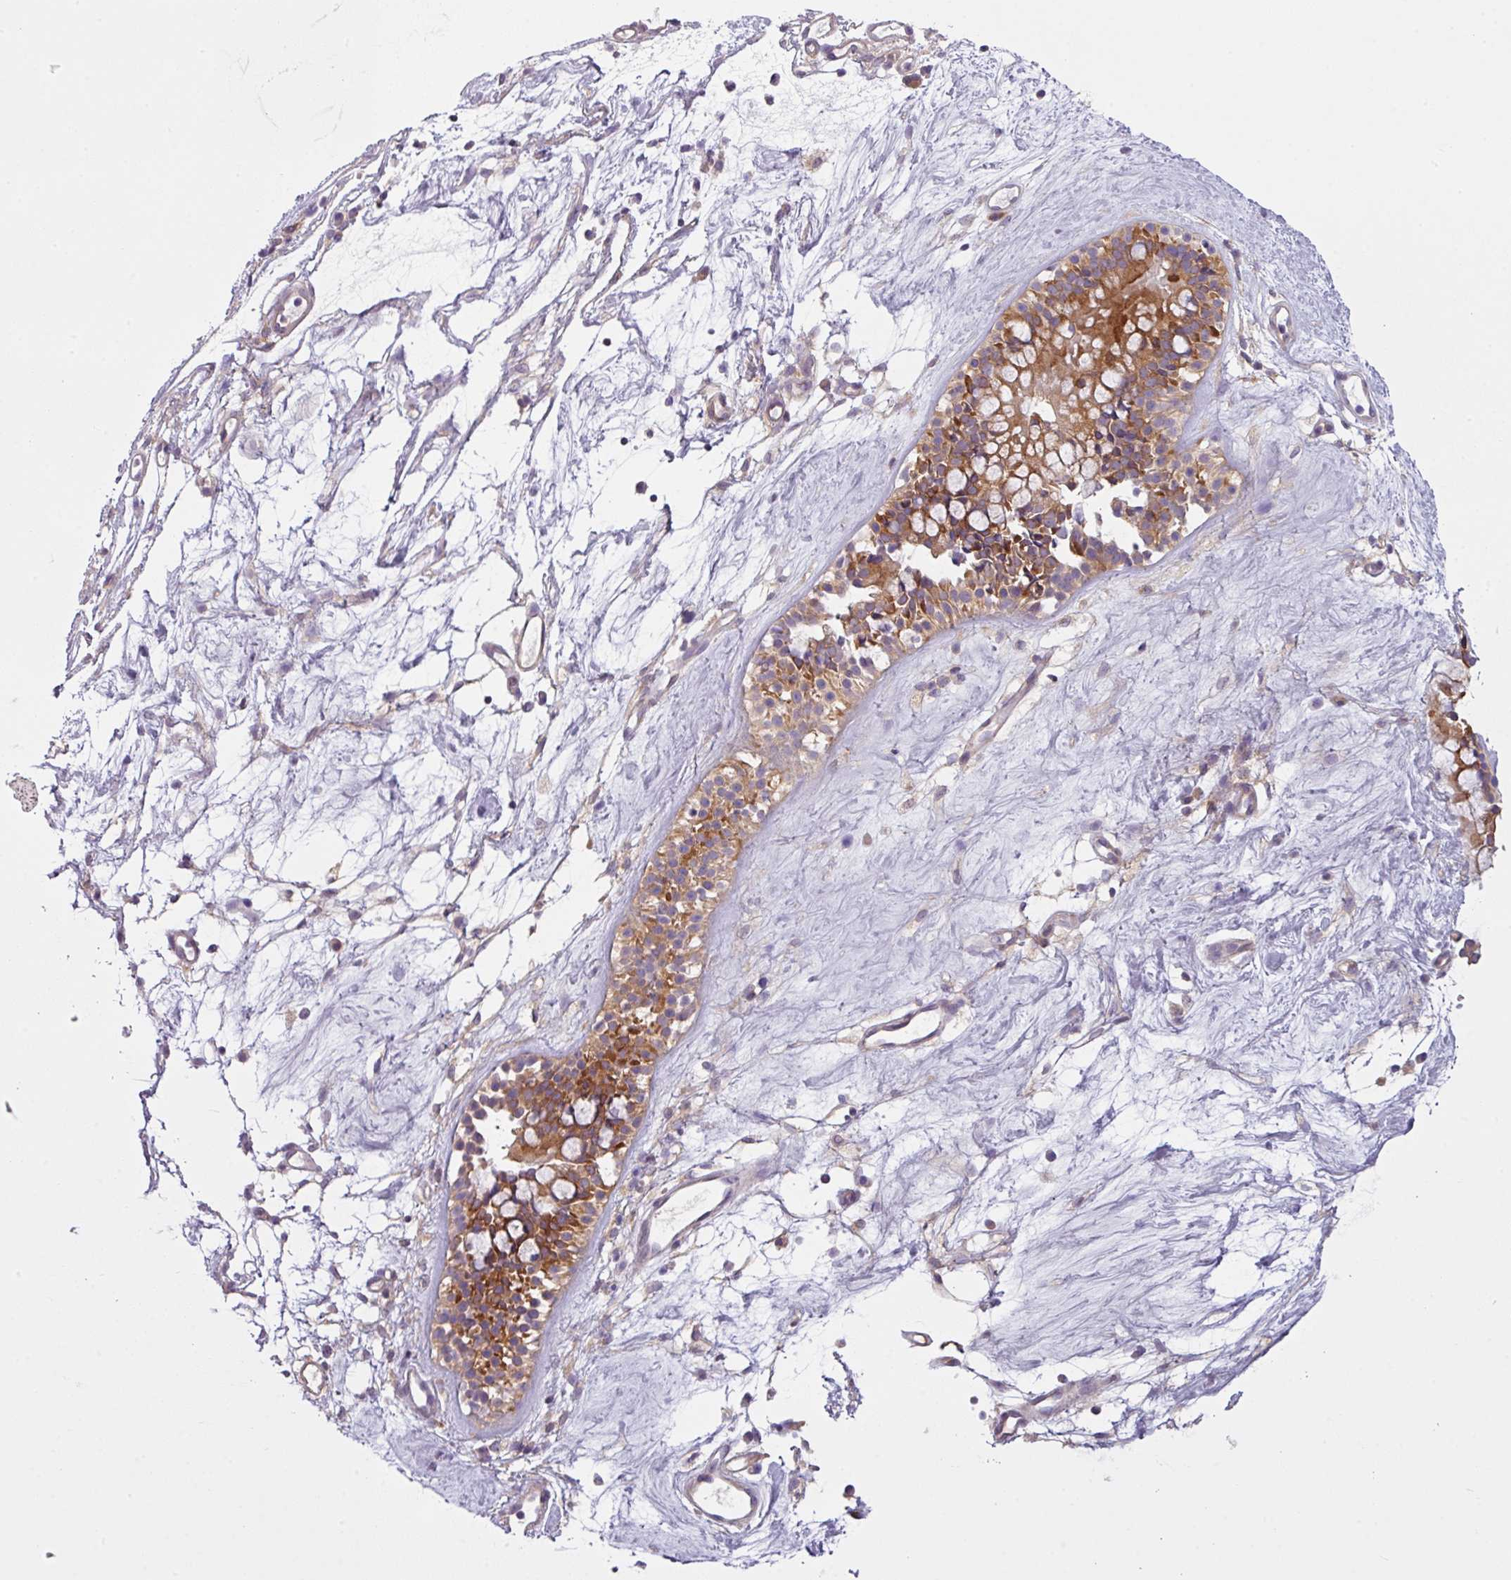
{"staining": {"intensity": "moderate", "quantity": "25%-75%", "location": "cytoplasmic/membranous"}, "tissue": "nasopharynx", "cell_type": "Respiratory epithelial cells", "image_type": "normal", "snomed": [{"axis": "morphology", "description": "Normal tissue, NOS"}, {"axis": "topography", "description": "Nasopharynx"}], "caption": "About 25%-75% of respiratory epithelial cells in unremarkable nasopharynx show moderate cytoplasmic/membranous protein staining as visualized by brown immunohistochemical staining.", "gene": "CAMK2A", "patient": {"sex": "male", "age": 63}}